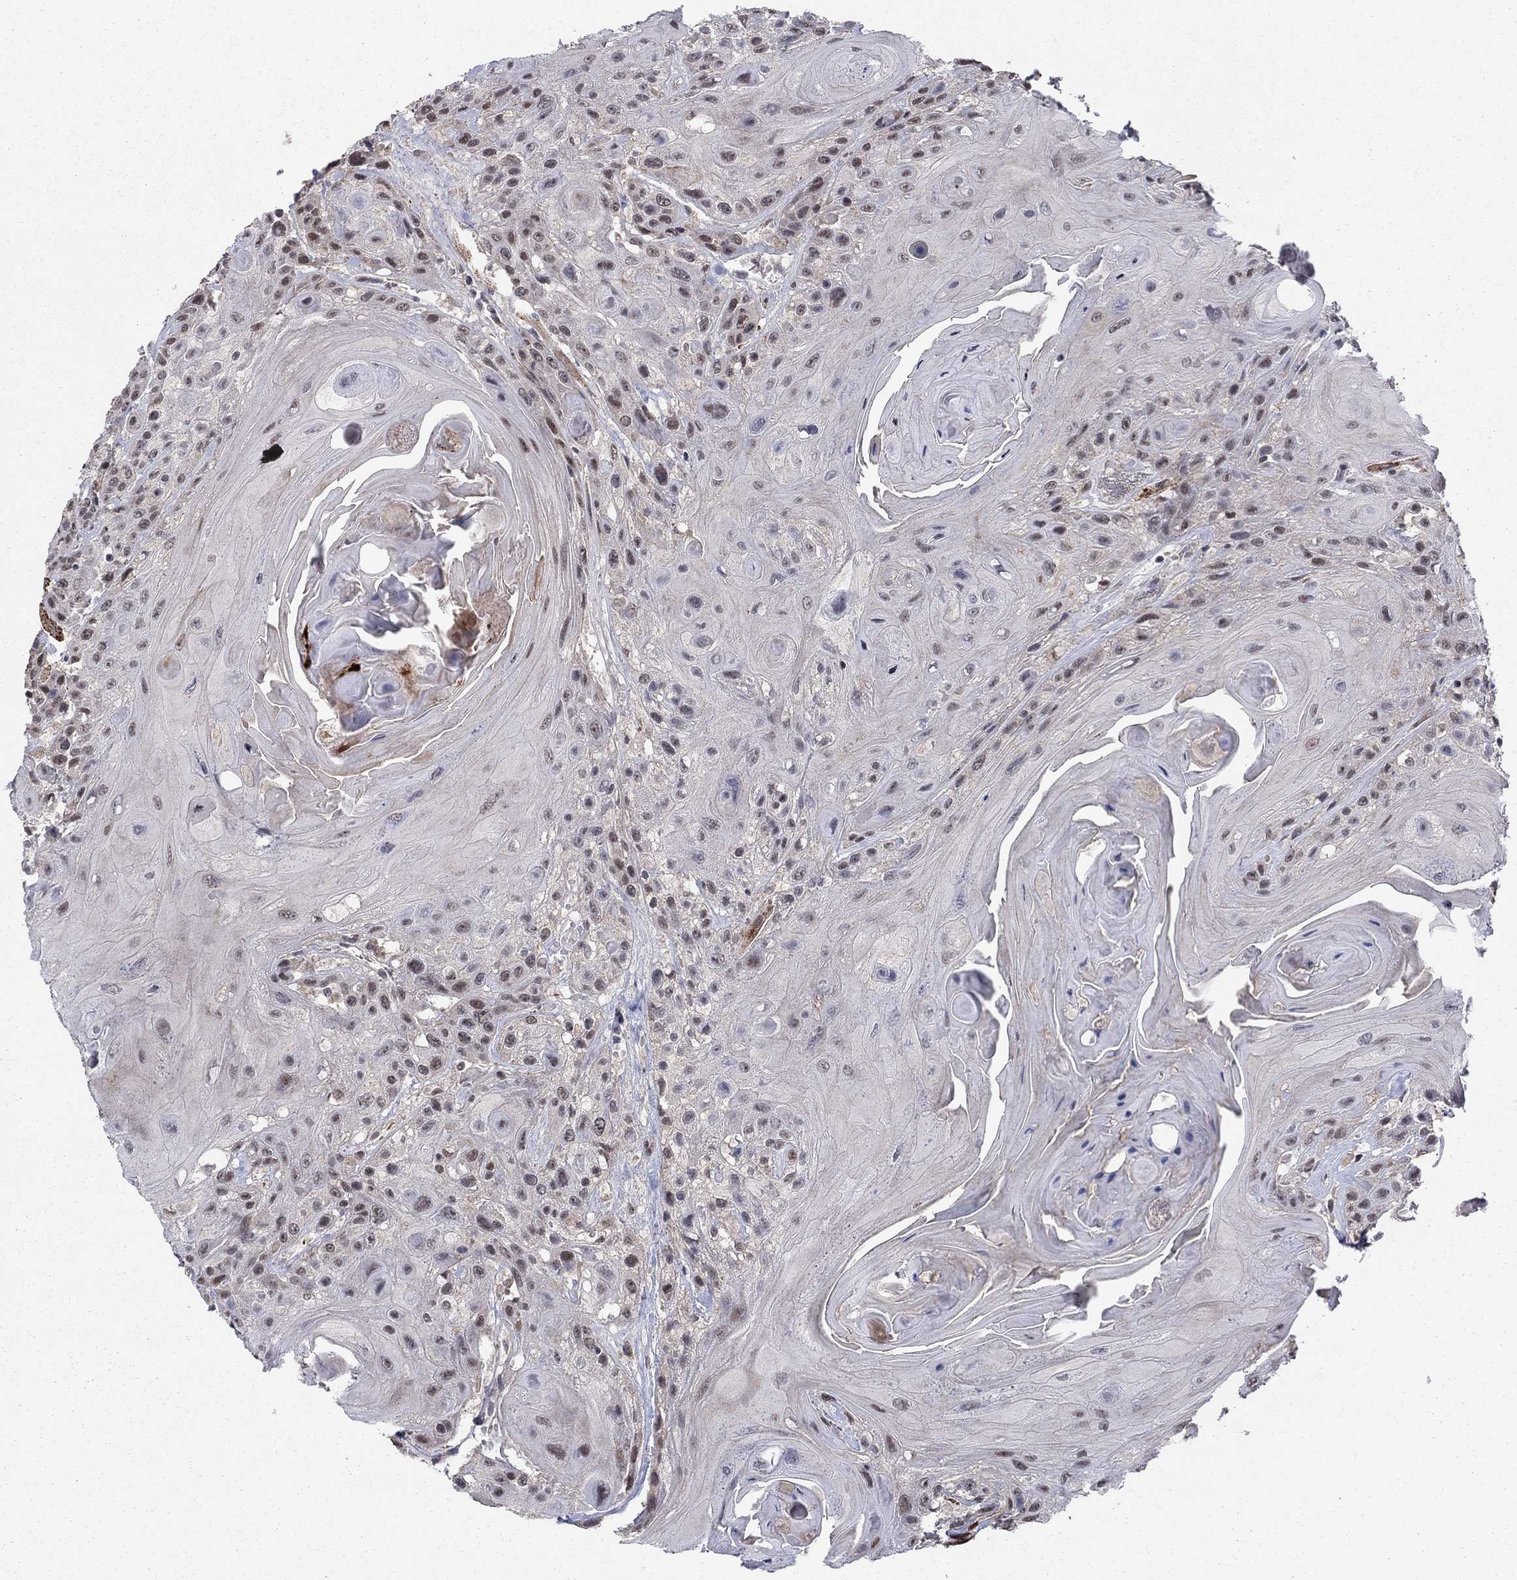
{"staining": {"intensity": "moderate", "quantity": "<25%", "location": "nuclear"}, "tissue": "head and neck cancer", "cell_type": "Tumor cells", "image_type": "cancer", "snomed": [{"axis": "morphology", "description": "Squamous cell carcinoma, NOS"}, {"axis": "topography", "description": "Head-Neck"}], "caption": "Immunohistochemical staining of human squamous cell carcinoma (head and neck) reveals moderate nuclear protein positivity in about <25% of tumor cells.", "gene": "ZNF395", "patient": {"sex": "female", "age": 59}}